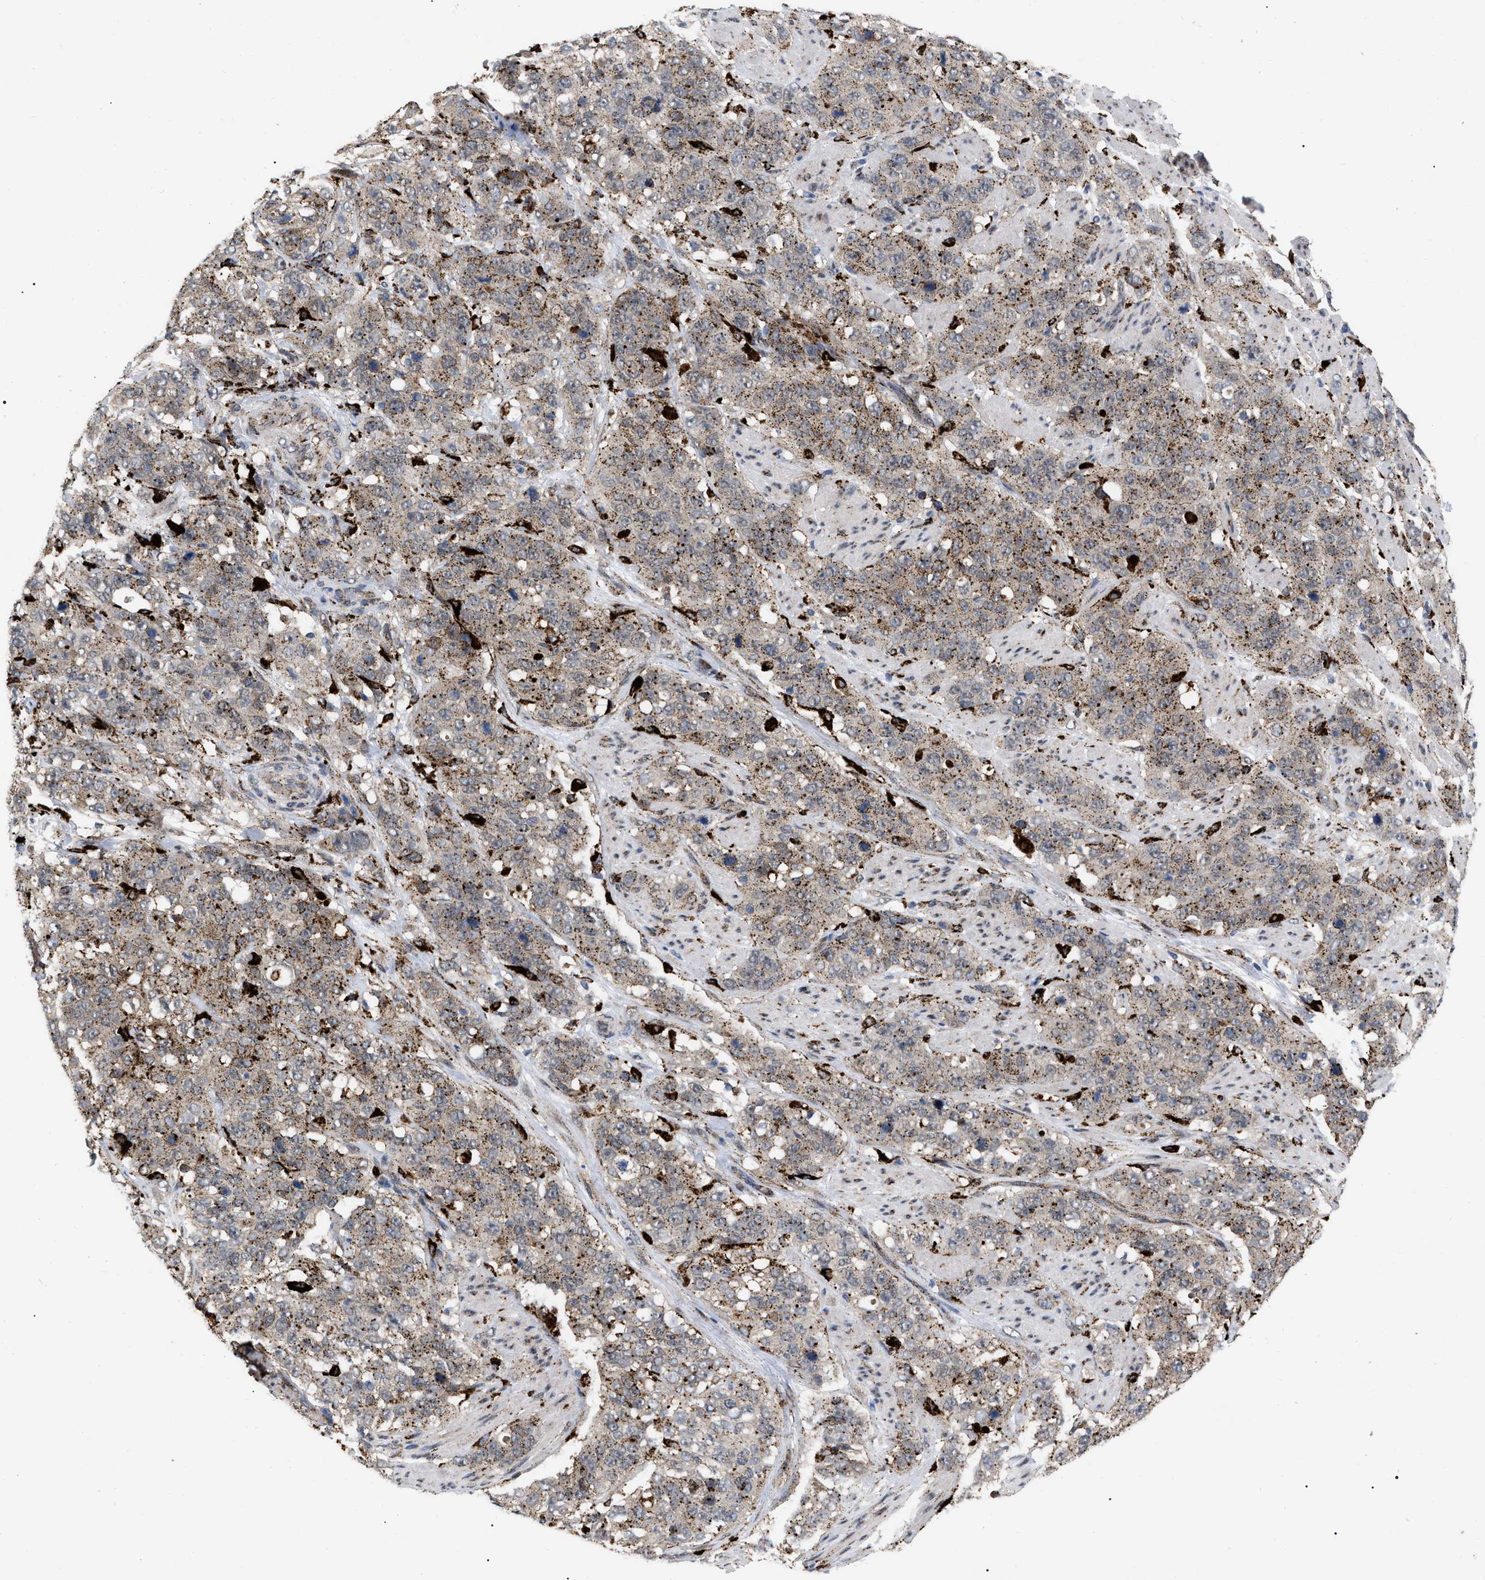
{"staining": {"intensity": "moderate", "quantity": ">75%", "location": "cytoplasmic/membranous"}, "tissue": "stomach cancer", "cell_type": "Tumor cells", "image_type": "cancer", "snomed": [{"axis": "morphology", "description": "Adenocarcinoma, NOS"}, {"axis": "topography", "description": "Stomach"}], "caption": "Immunohistochemistry image of neoplastic tissue: stomach cancer stained using IHC reveals medium levels of moderate protein expression localized specifically in the cytoplasmic/membranous of tumor cells, appearing as a cytoplasmic/membranous brown color.", "gene": "UPF1", "patient": {"sex": "male", "age": 48}}